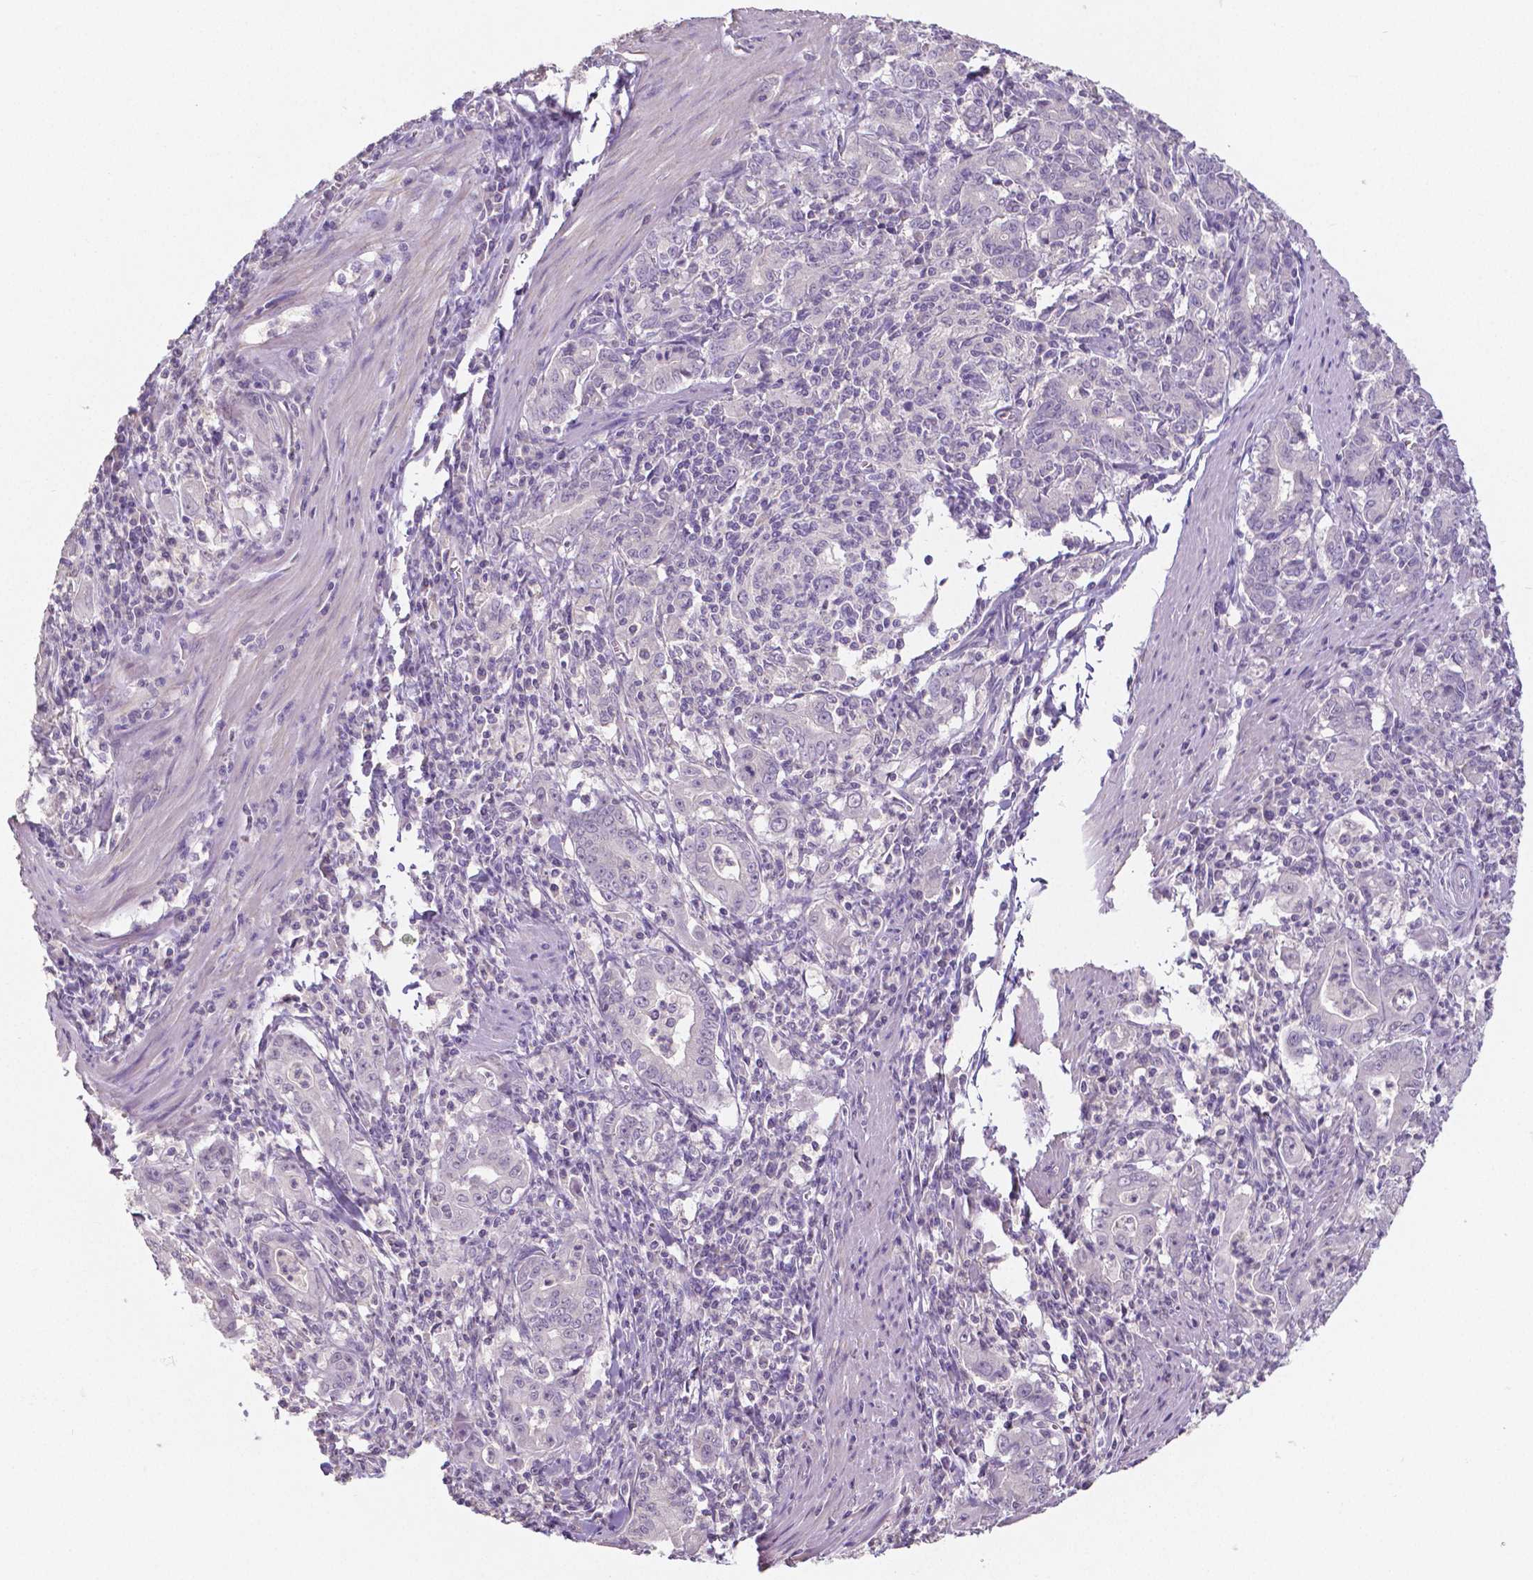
{"staining": {"intensity": "negative", "quantity": "none", "location": "none"}, "tissue": "stomach cancer", "cell_type": "Tumor cells", "image_type": "cancer", "snomed": [{"axis": "morphology", "description": "Adenocarcinoma, NOS"}, {"axis": "topography", "description": "Stomach, upper"}], "caption": "A high-resolution micrograph shows IHC staining of stomach adenocarcinoma, which demonstrates no significant expression in tumor cells.", "gene": "CRMP1", "patient": {"sex": "female", "age": 79}}